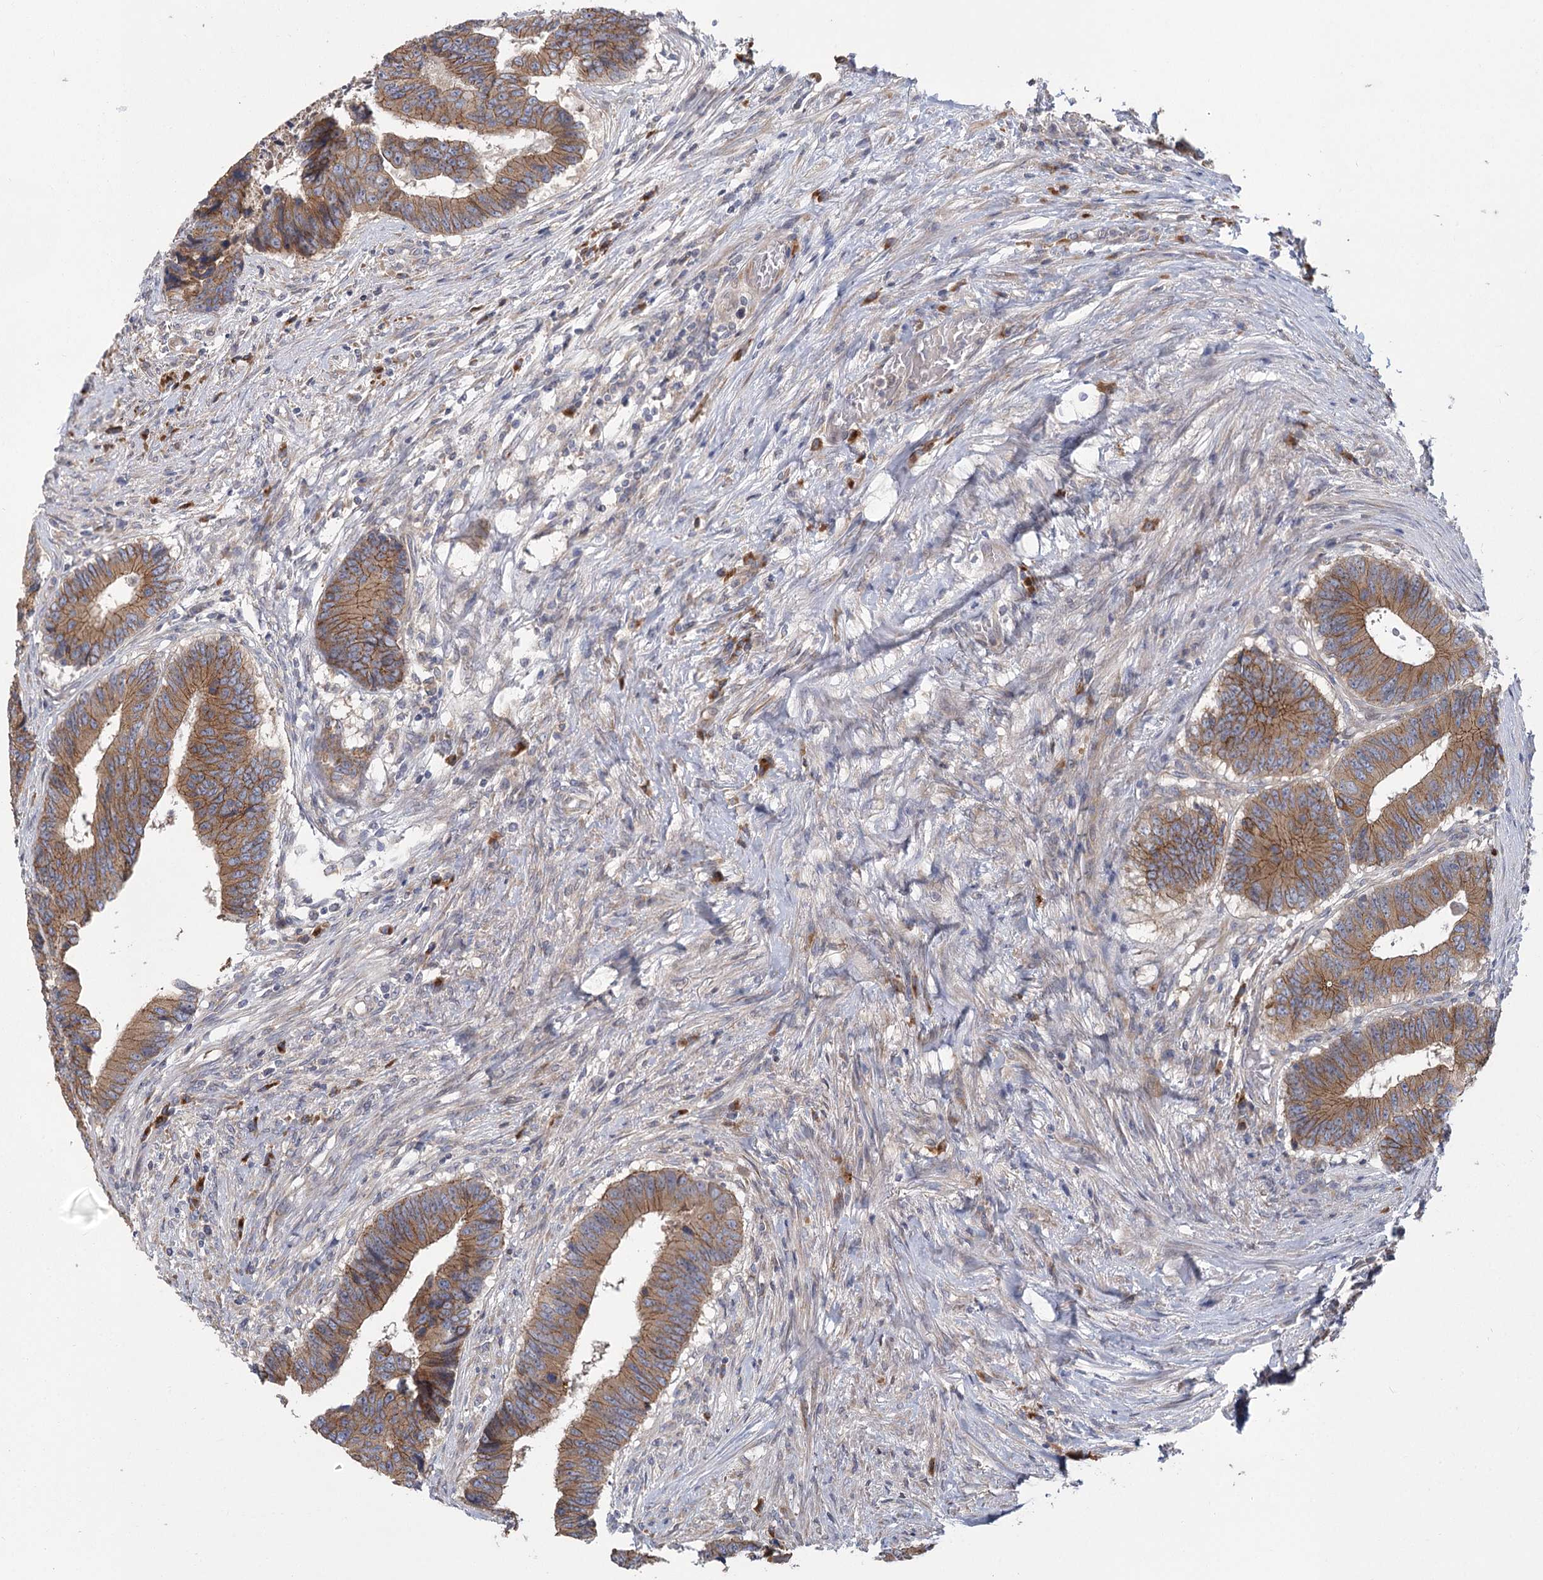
{"staining": {"intensity": "moderate", "quantity": ">75%", "location": "cytoplasmic/membranous"}, "tissue": "colorectal cancer", "cell_type": "Tumor cells", "image_type": "cancer", "snomed": [{"axis": "morphology", "description": "Adenocarcinoma, NOS"}, {"axis": "topography", "description": "Rectum"}], "caption": "Protein positivity by immunohistochemistry (IHC) reveals moderate cytoplasmic/membranous positivity in about >75% of tumor cells in colorectal adenocarcinoma. (DAB IHC, brown staining for protein, blue staining for nuclei).", "gene": "CNTLN", "patient": {"sex": "male", "age": 84}}